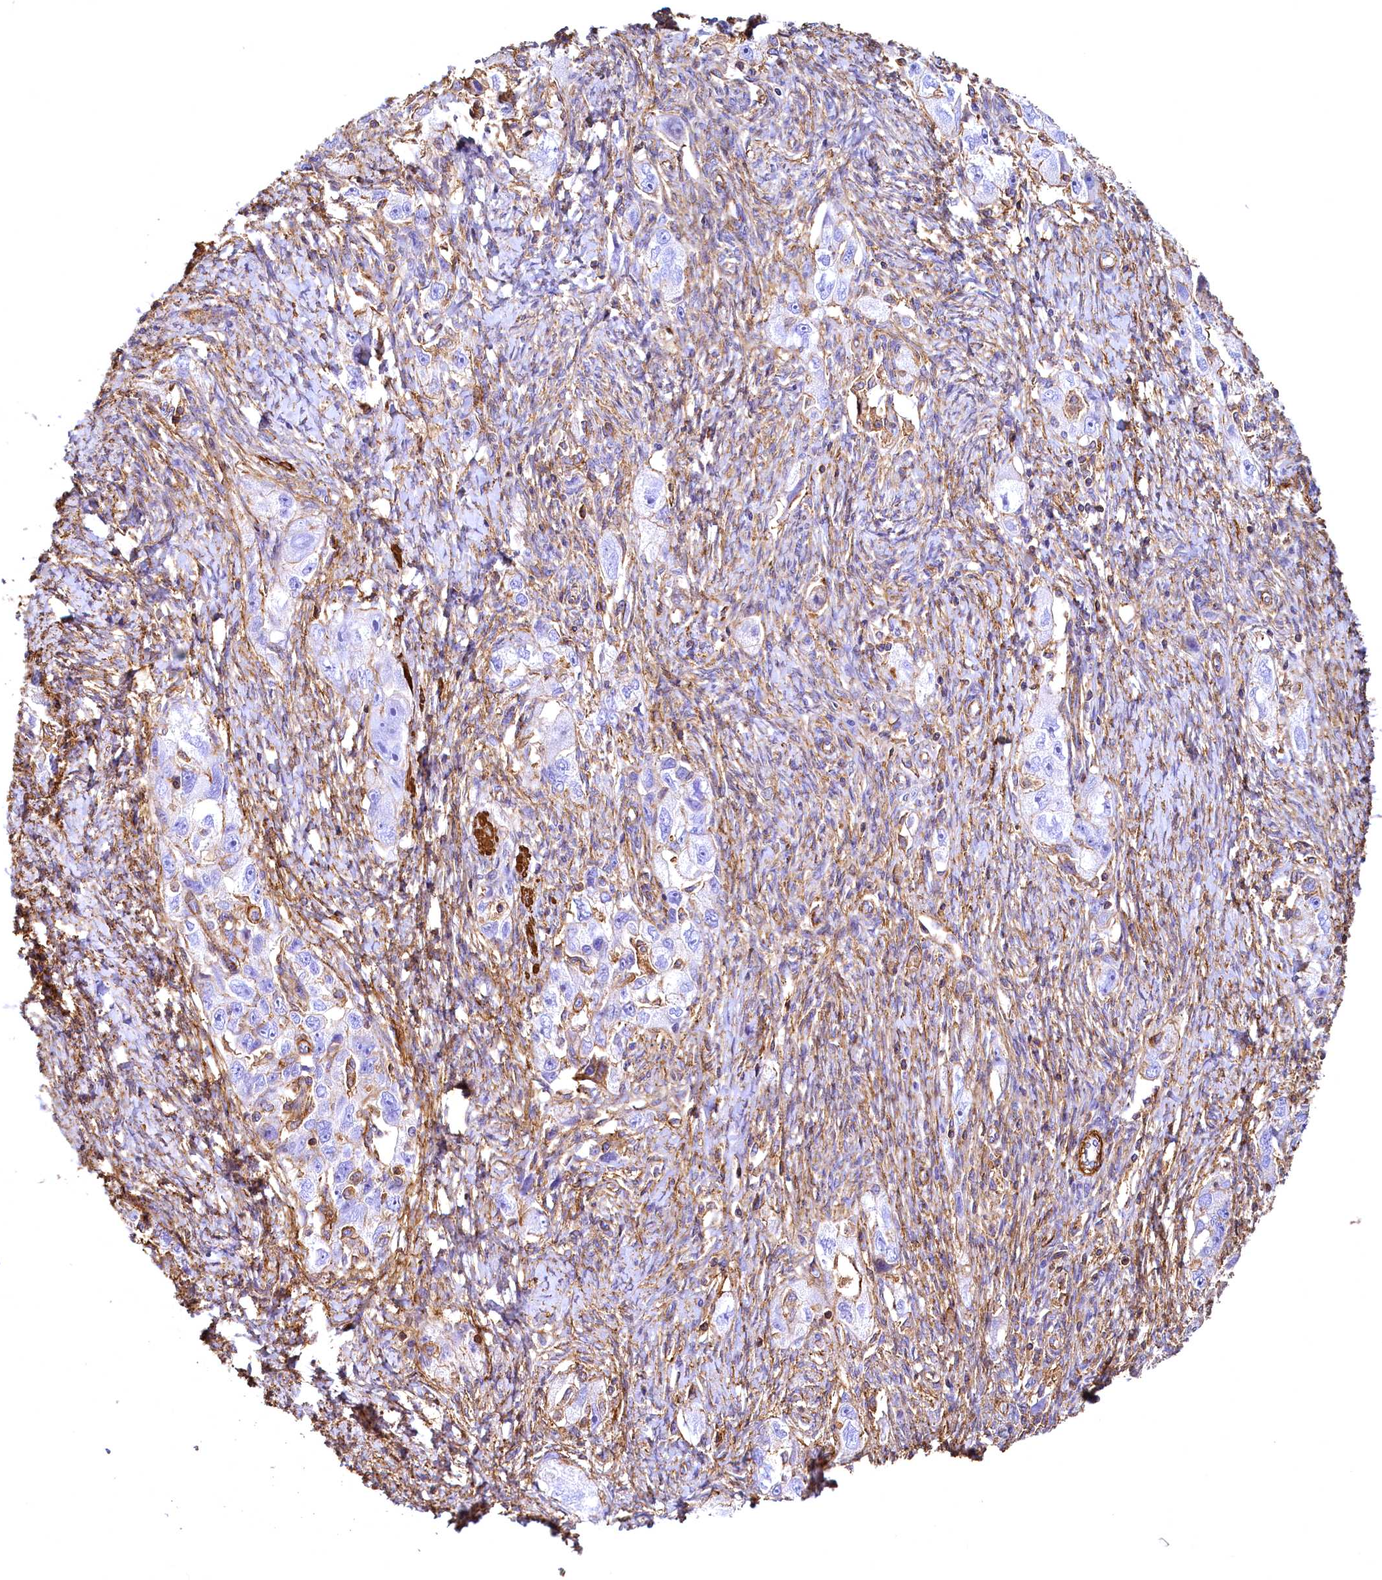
{"staining": {"intensity": "negative", "quantity": "none", "location": "none"}, "tissue": "ovarian cancer", "cell_type": "Tumor cells", "image_type": "cancer", "snomed": [{"axis": "morphology", "description": "Carcinoma, NOS"}, {"axis": "morphology", "description": "Cystadenocarcinoma, serous, NOS"}, {"axis": "topography", "description": "Ovary"}], "caption": "Ovarian carcinoma stained for a protein using immunohistochemistry displays no staining tumor cells.", "gene": "THBS1", "patient": {"sex": "female", "age": 69}}